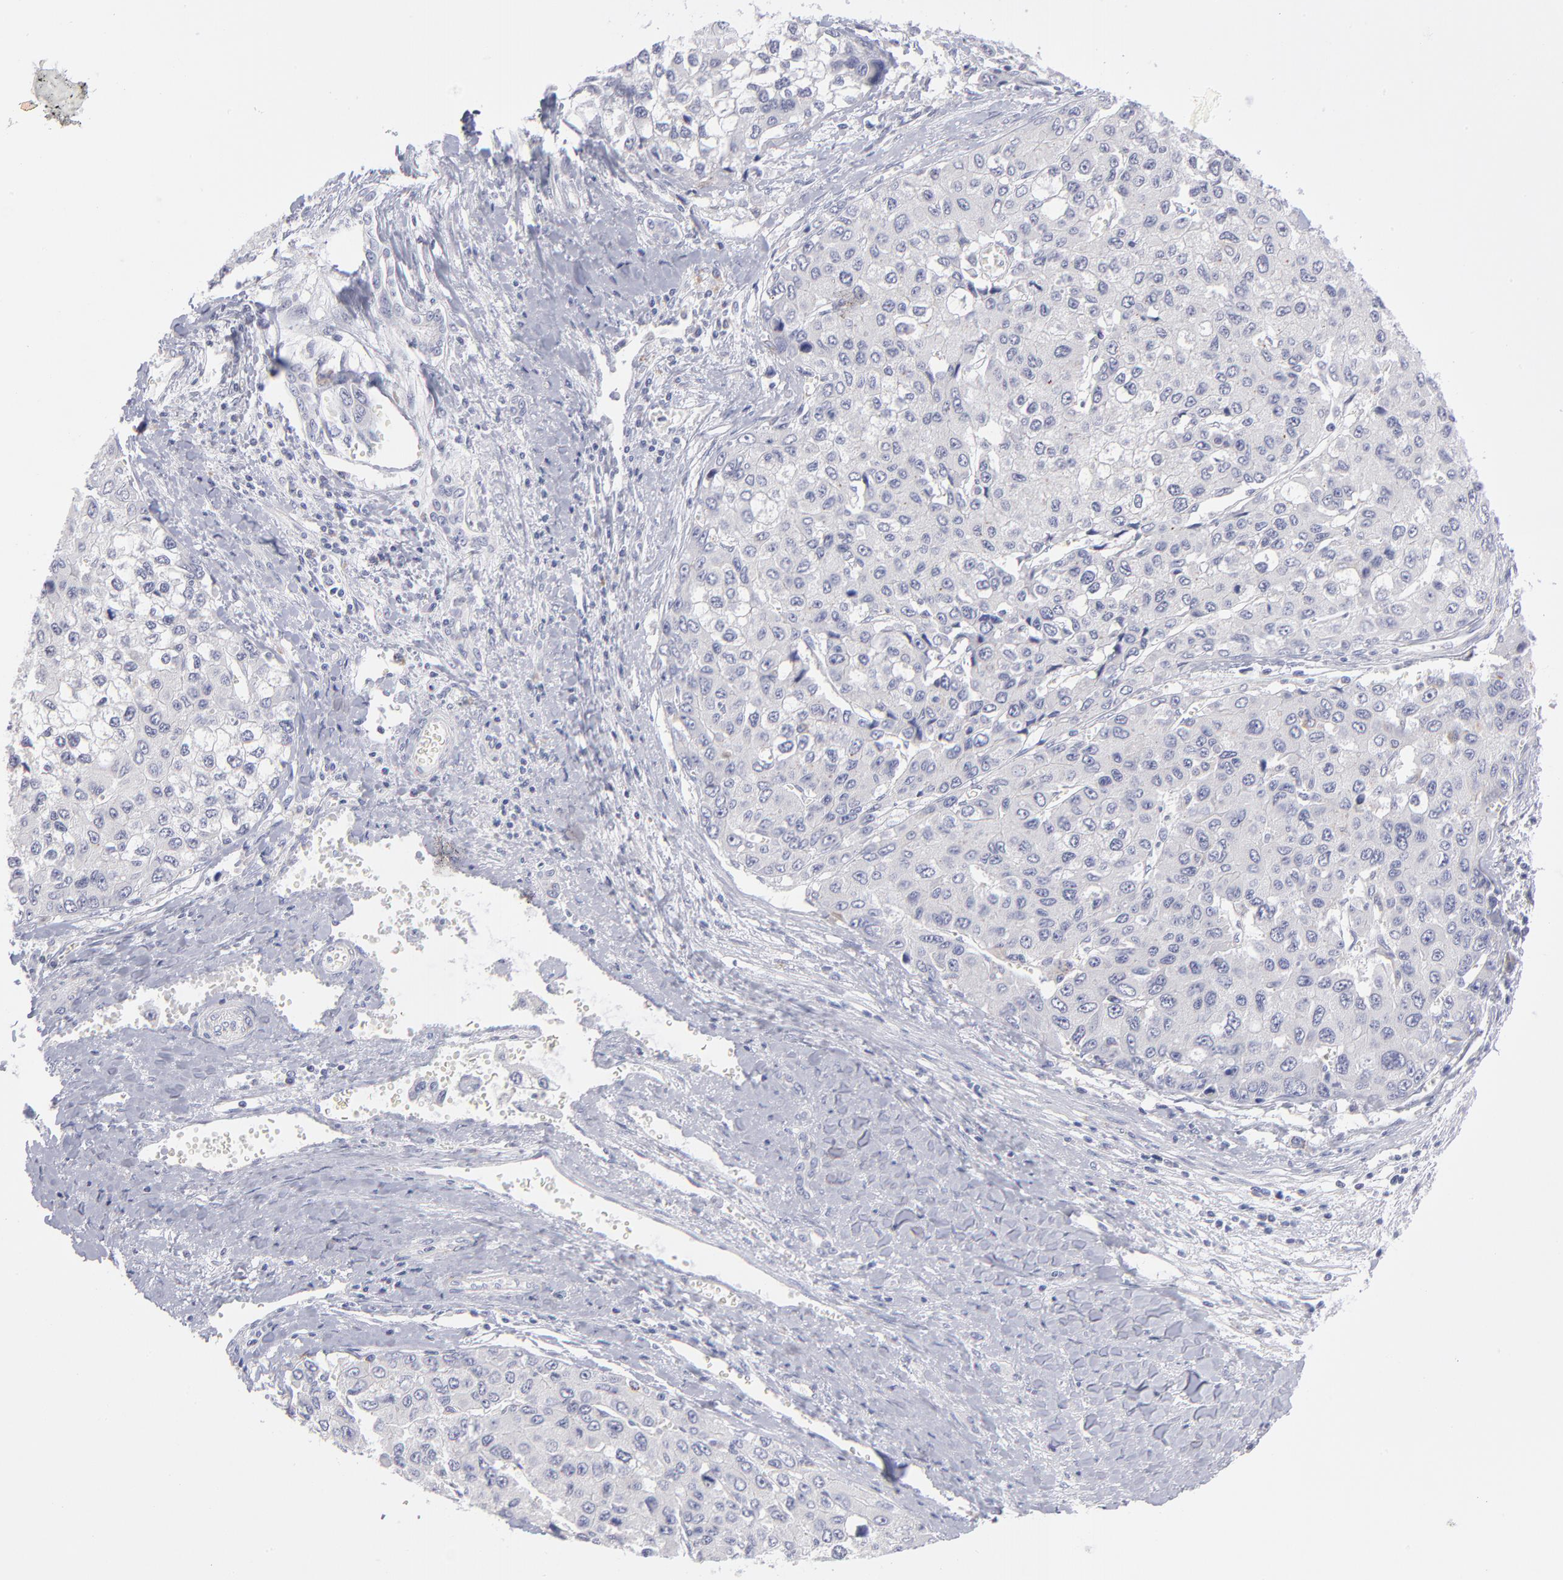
{"staining": {"intensity": "negative", "quantity": "none", "location": "none"}, "tissue": "liver cancer", "cell_type": "Tumor cells", "image_type": "cancer", "snomed": [{"axis": "morphology", "description": "Carcinoma, Hepatocellular, NOS"}, {"axis": "topography", "description": "Liver"}], "caption": "A high-resolution micrograph shows immunohistochemistry (IHC) staining of liver cancer (hepatocellular carcinoma), which shows no significant expression in tumor cells.", "gene": "MTHFD2", "patient": {"sex": "female", "age": 66}}